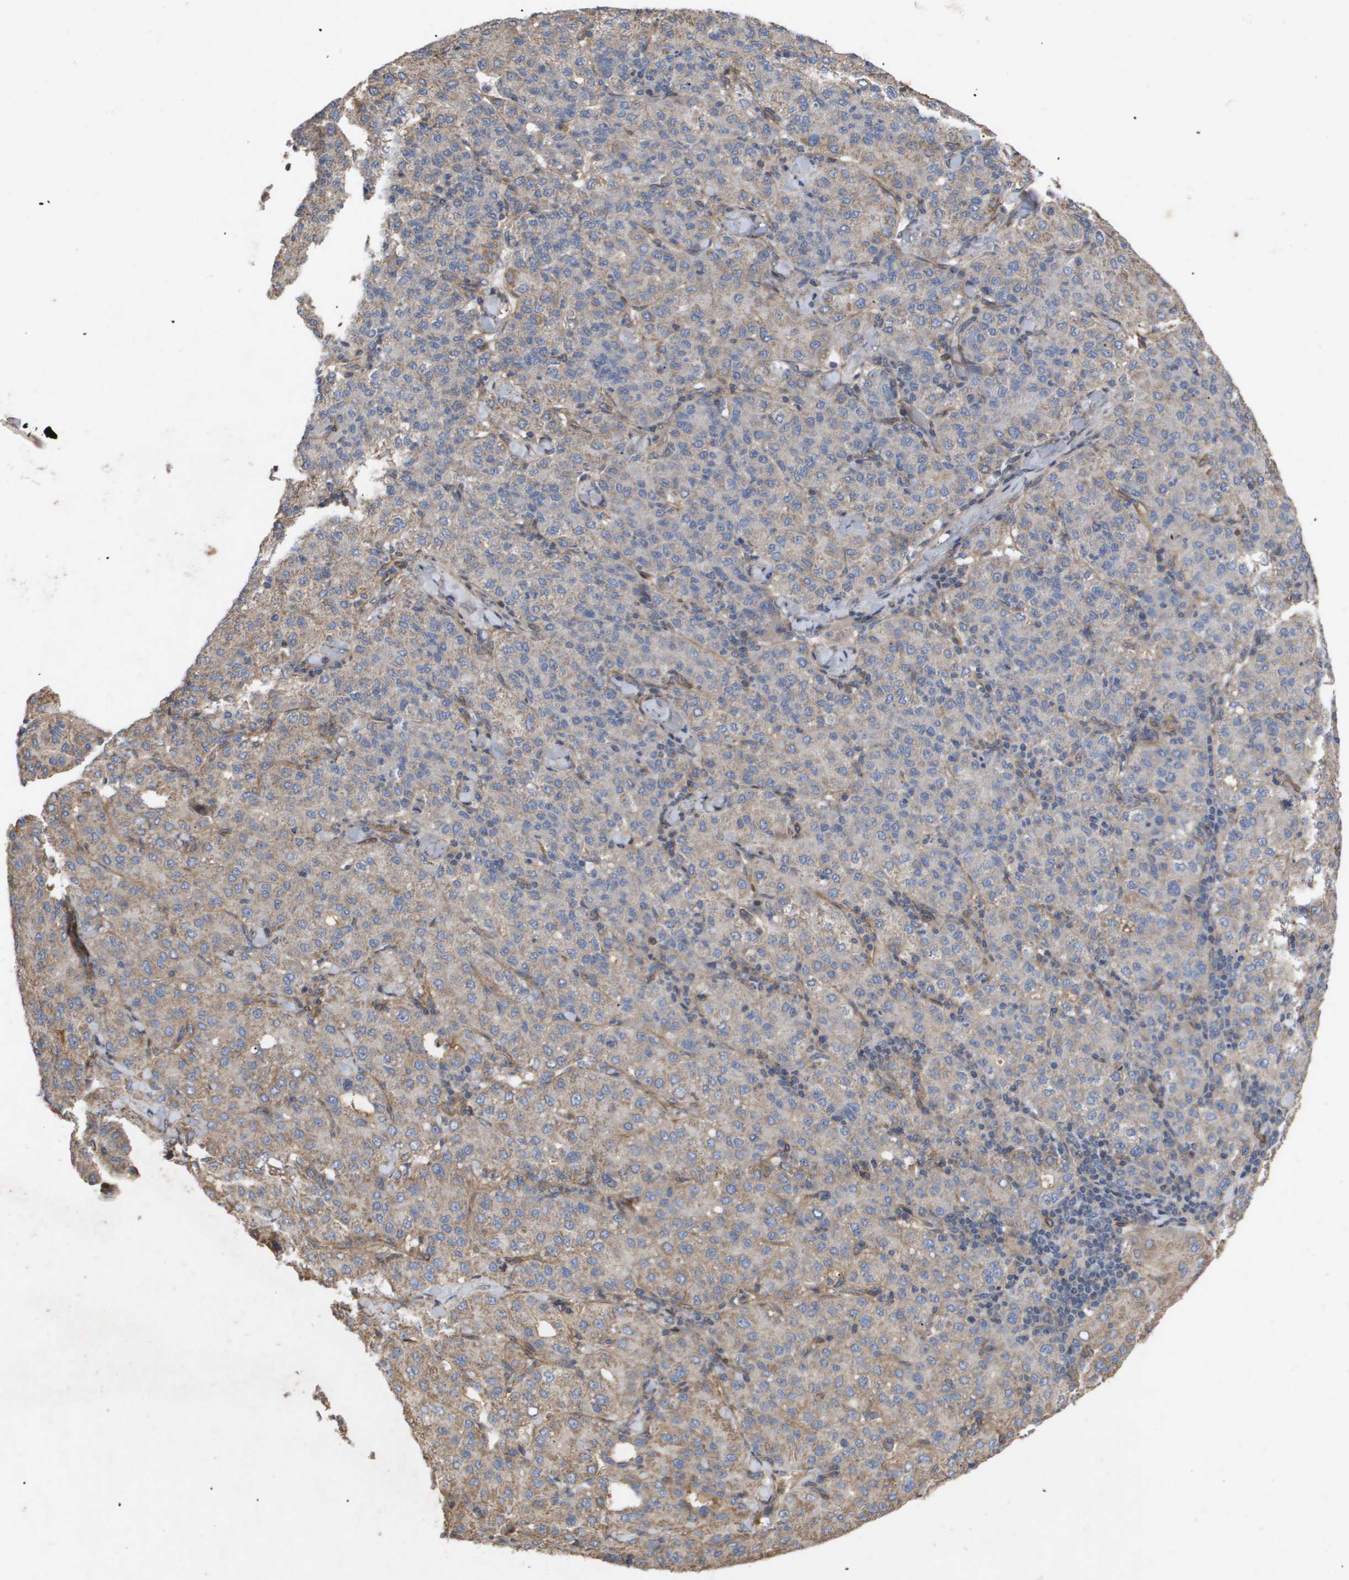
{"staining": {"intensity": "moderate", "quantity": "<25%", "location": "cytoplasmic/membranous"}, "tissue": "liver cancer", "cell_type": "Tumor cells", "image_type": "cancer", "snomed": [{"axis": "morphology", "description": "Carcinoma, Hepatocellular, NOS"}, {"axis": "topography", "description": "Liver"}], "caption": "Protein expression analysis of liver cancer exhibits moderate cytoplasmic/membranous staining in approximately <25% of tumor cells. (DAB (3,3'-diaminobenzidine) IHC with brightfield microscopy, high magnification).", "gene": "TNS1", "patient": {"sex": "male", "age": 65}}